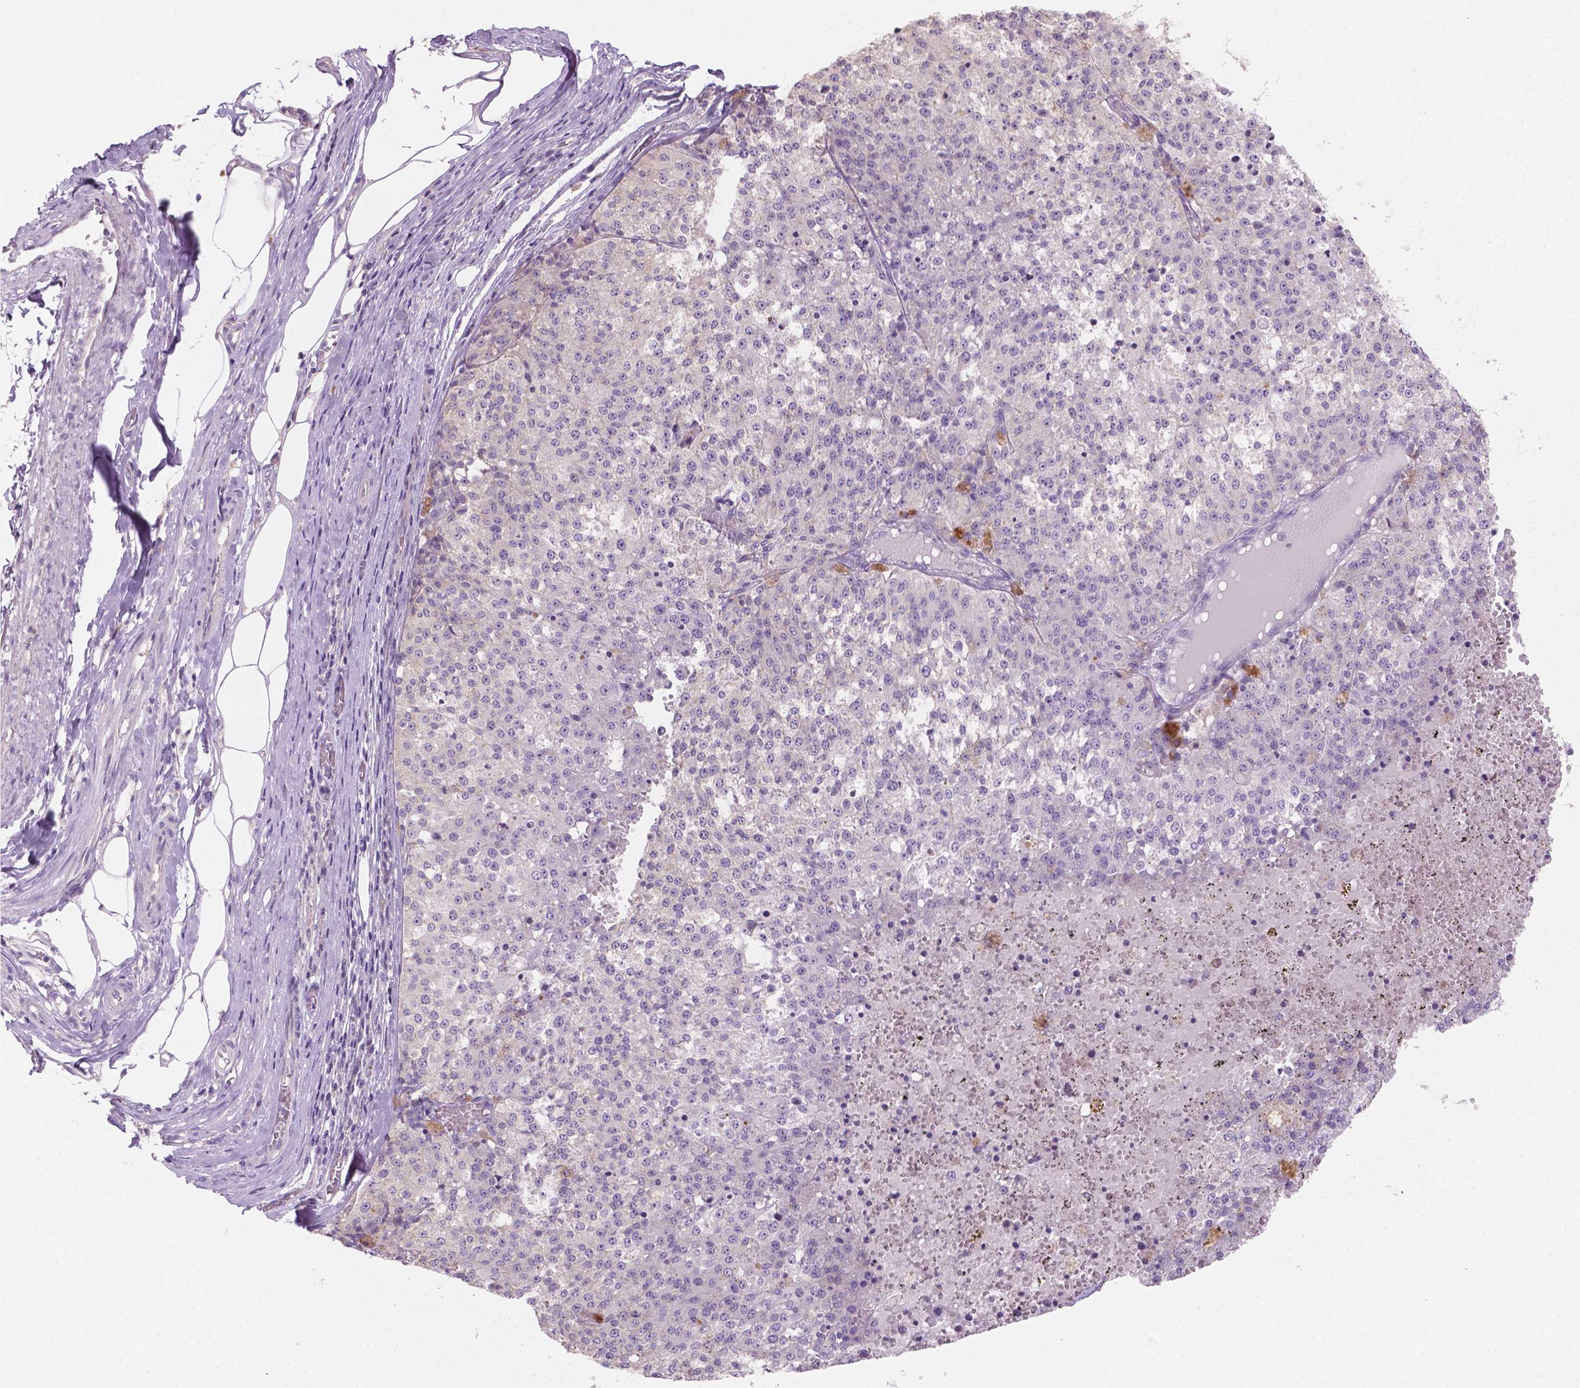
{"staining": {"intensity": "negative", "quantity": "none", "location": "none"}, "tissue": "melanoma", "cell_type": "Tumor cells", "image_type": "cancer", "snomed": [{"axis": "morphology", "description": "Malignant melanoma, Metastatic site"}, {"axis": "topography", "description": "Lymph node"}], "caption": "This micrograph is of melanoma stained with immunohistochemistry (IHC) to label a protein in brown with the nuclei are counter-stained blue. There is no expression in tumor cells. (DAB (3,3'-diaminobenzidine) immunohistochemistry (IHC) with hematoxylin counter stain).", "gene": "SBSN", "patient": {"sex": "female", "age": 64}}